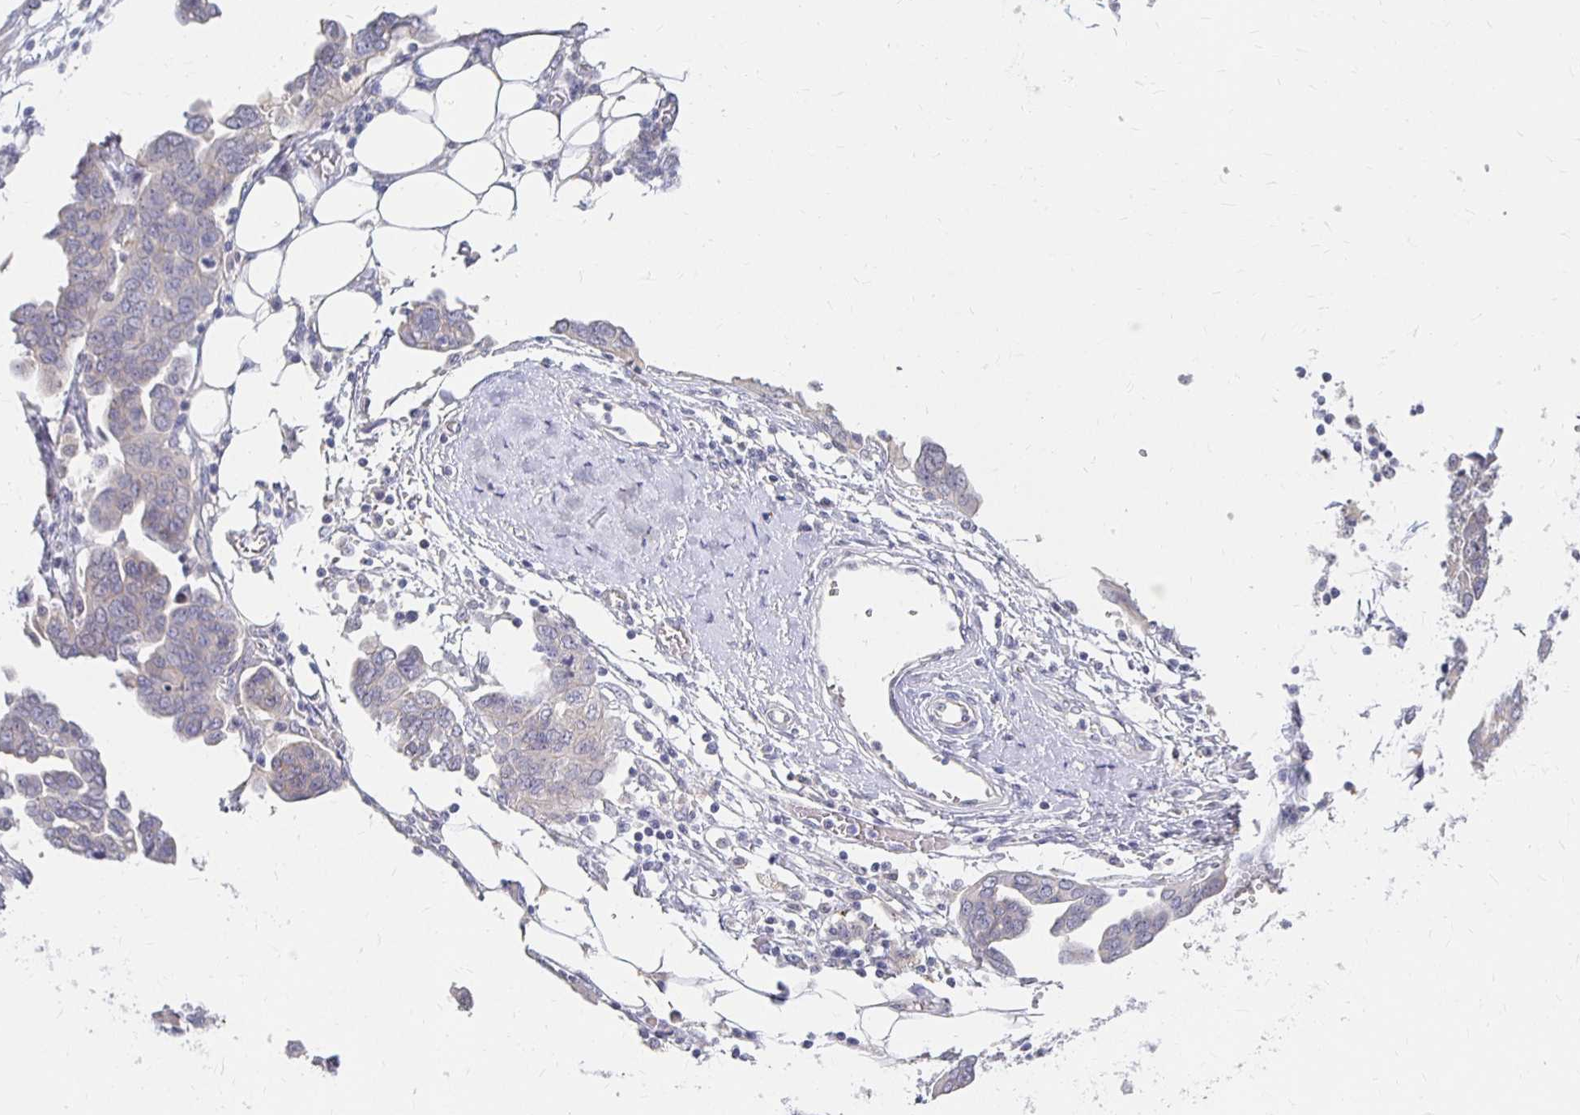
{"staining": {"intensity": "negative", "quantity": "none", "location": "none"}, "tissue": "ovarian cancer", "cell_type": "Tumor cells", "image_type": "cancer", "snomed": [{"axis": "morphology", "description": "Cystadenocarcinoma, serous, NOS"}, {"axis": "topography", "description": "Ovary"}], "caption": "Ovarian serous cystadenocarcinoma was stained to show a protein in brown. There is no significant staining in tumor cells.", "gene": "FKRP", "patient": {"sex": "female", "age": 59}}